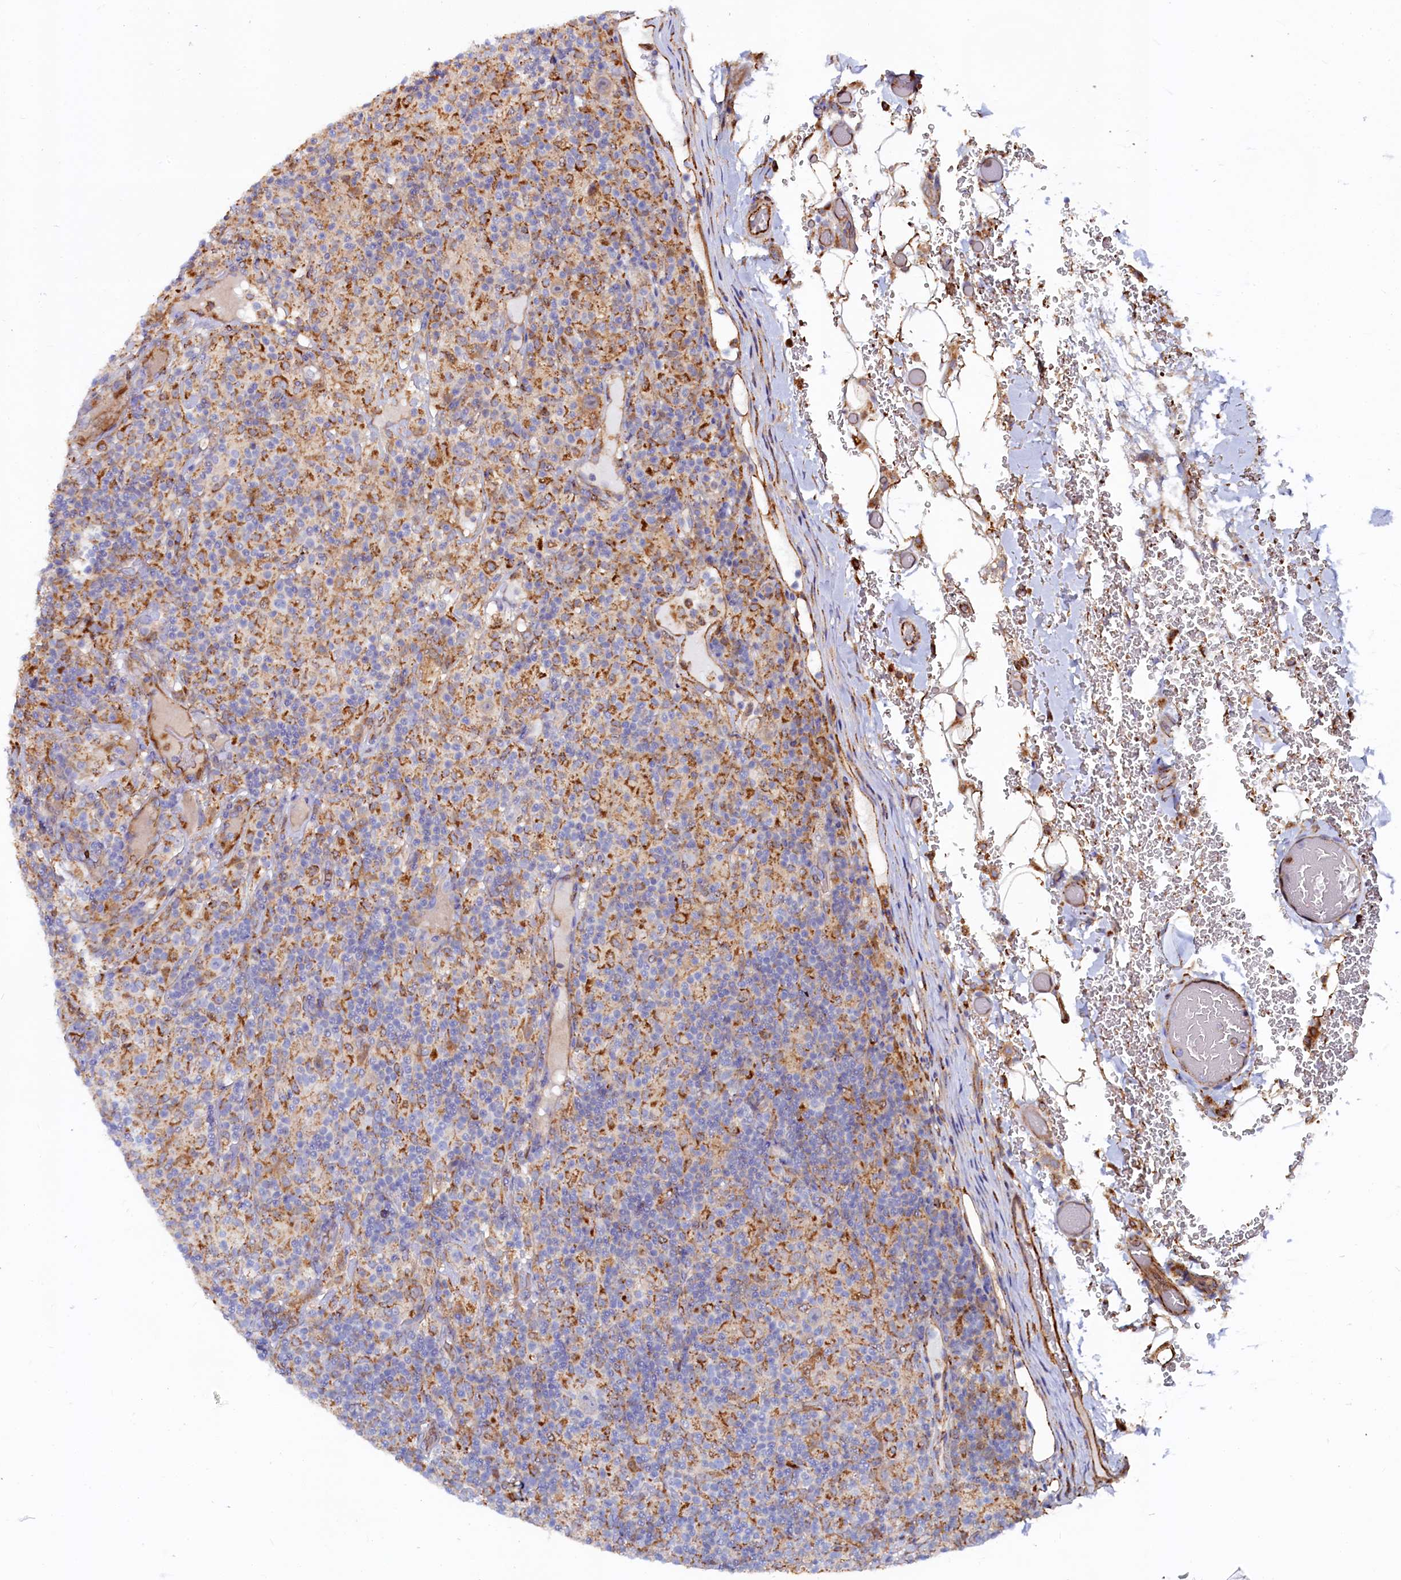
{"staining": {"intensity": "moderate", "quantity": ">75%", "location": "cytoplasmic/membranous"}, "tissue": "lymphoma", "cell_type": "Tumor cells", "image_type": "cancer", "snomed": [{"axis": "morphology", "description": "Hodgkin's disease, NOS"}, {"axis": "topography", "description": "Lymph node"}], "caption": "DAB immunohistochemical staining of human lymphoma displays moderate cytoplasmic/membranous protein positivity in about >75% of tumor cells. The staining is performed using DAB (3,3'-diaminobenzidine) brown chromogen to label protein expression. The nuclei are counter-stained blue using hematoxylin.", "gene": "ASTE1", "patient": {"sex": "male", "age": 70}}